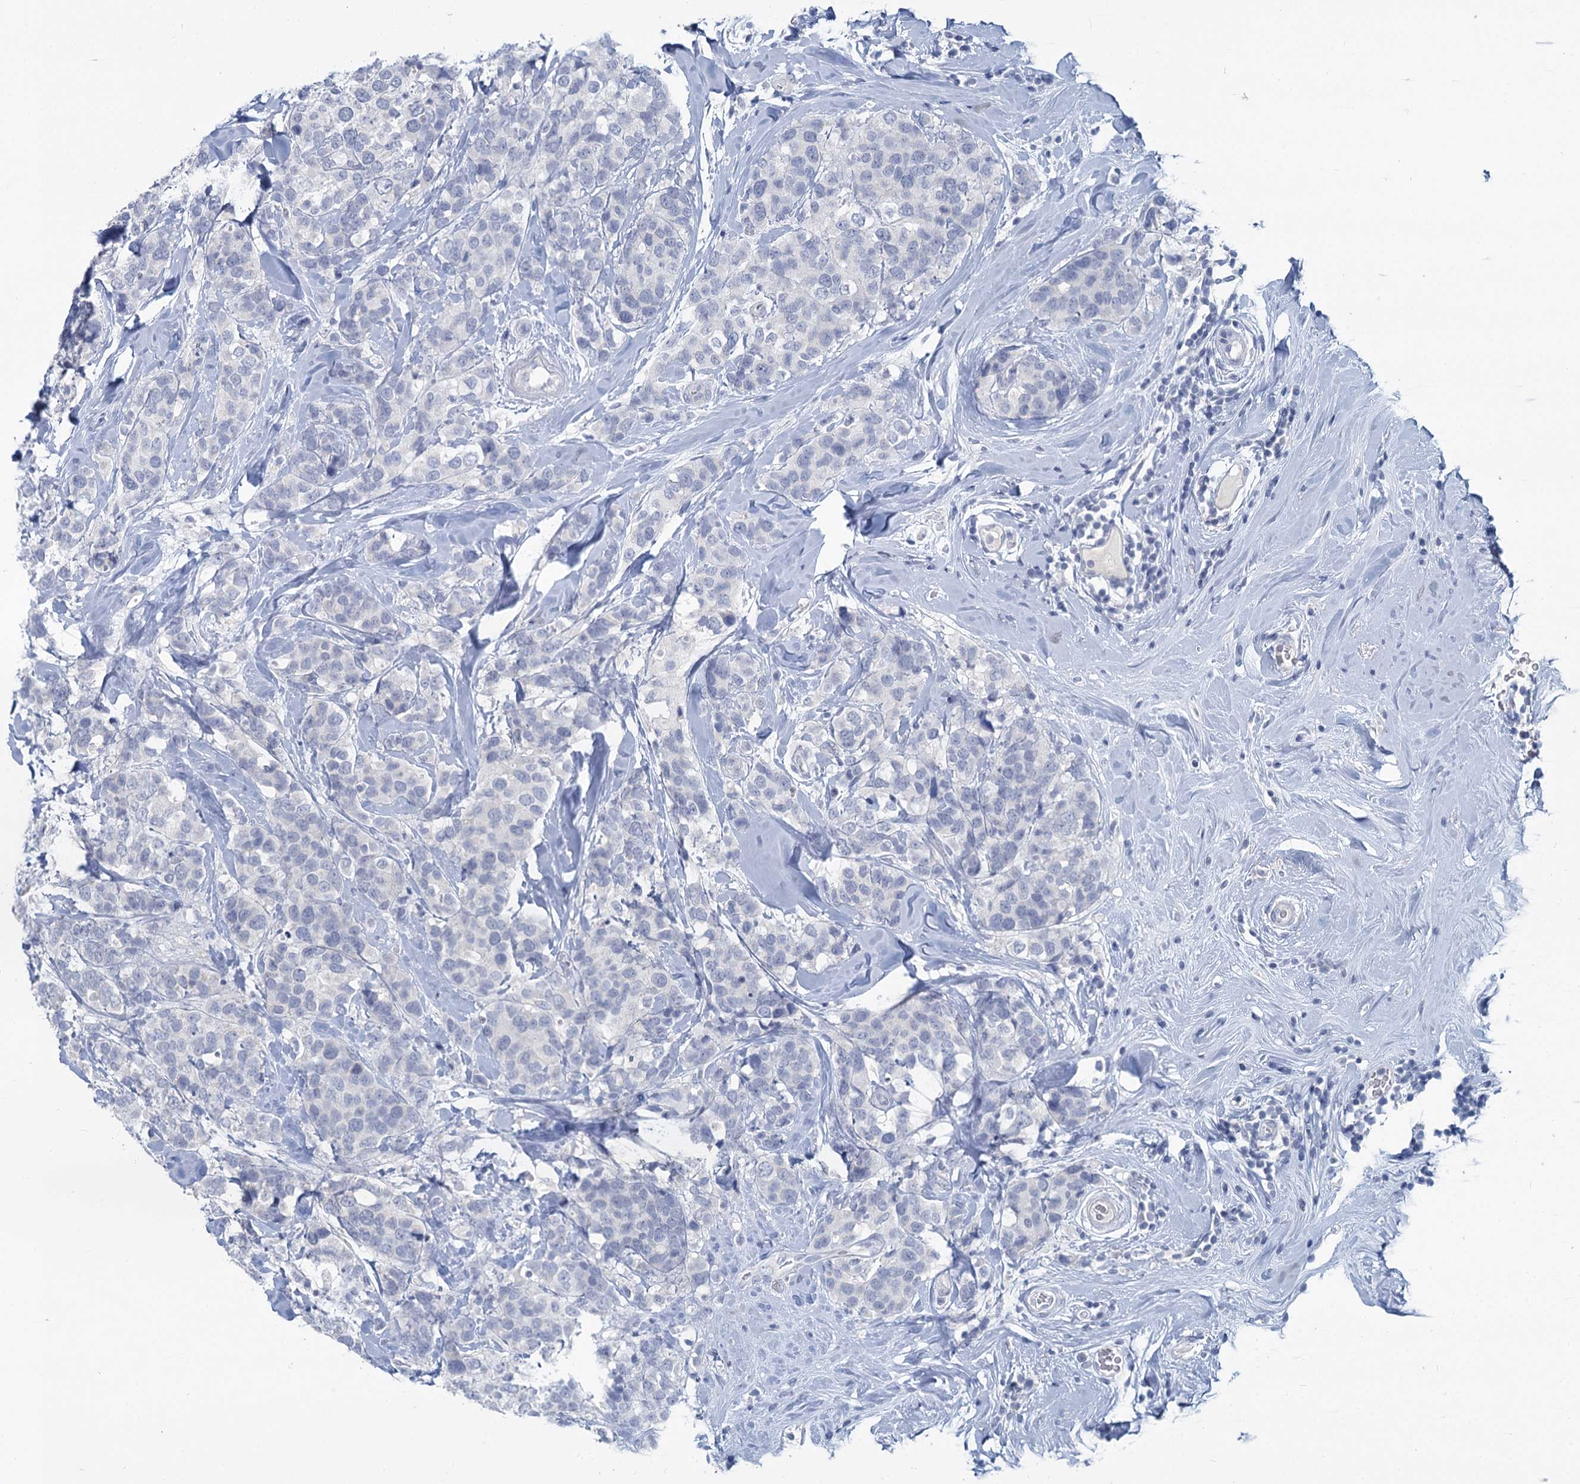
{"staining": {"intensity": "negative", "quantity": "none", "location": "none"}, "tissue": "breast cancer", "cell_type": "Tumor cells", "image_type": "cancer", "snomed": [{"axis": "morphology", "description": "Lobular carcinoma"}, {"axis": "topography", "description": "Breast"}], "caption": "DAB immunohistochemical staining of breast cancer (lobular carcinoma) reveals no significant staining in tumor cells. Brightfield microscopy of immunohistochemistry (IHC) stained with DAB (3,3'-diaminobenzidine) (brown) and hematoxylin (blue), captured at high magnification.", "gene": "CHGA", "patient": {"sex": "female", "age": 59}}